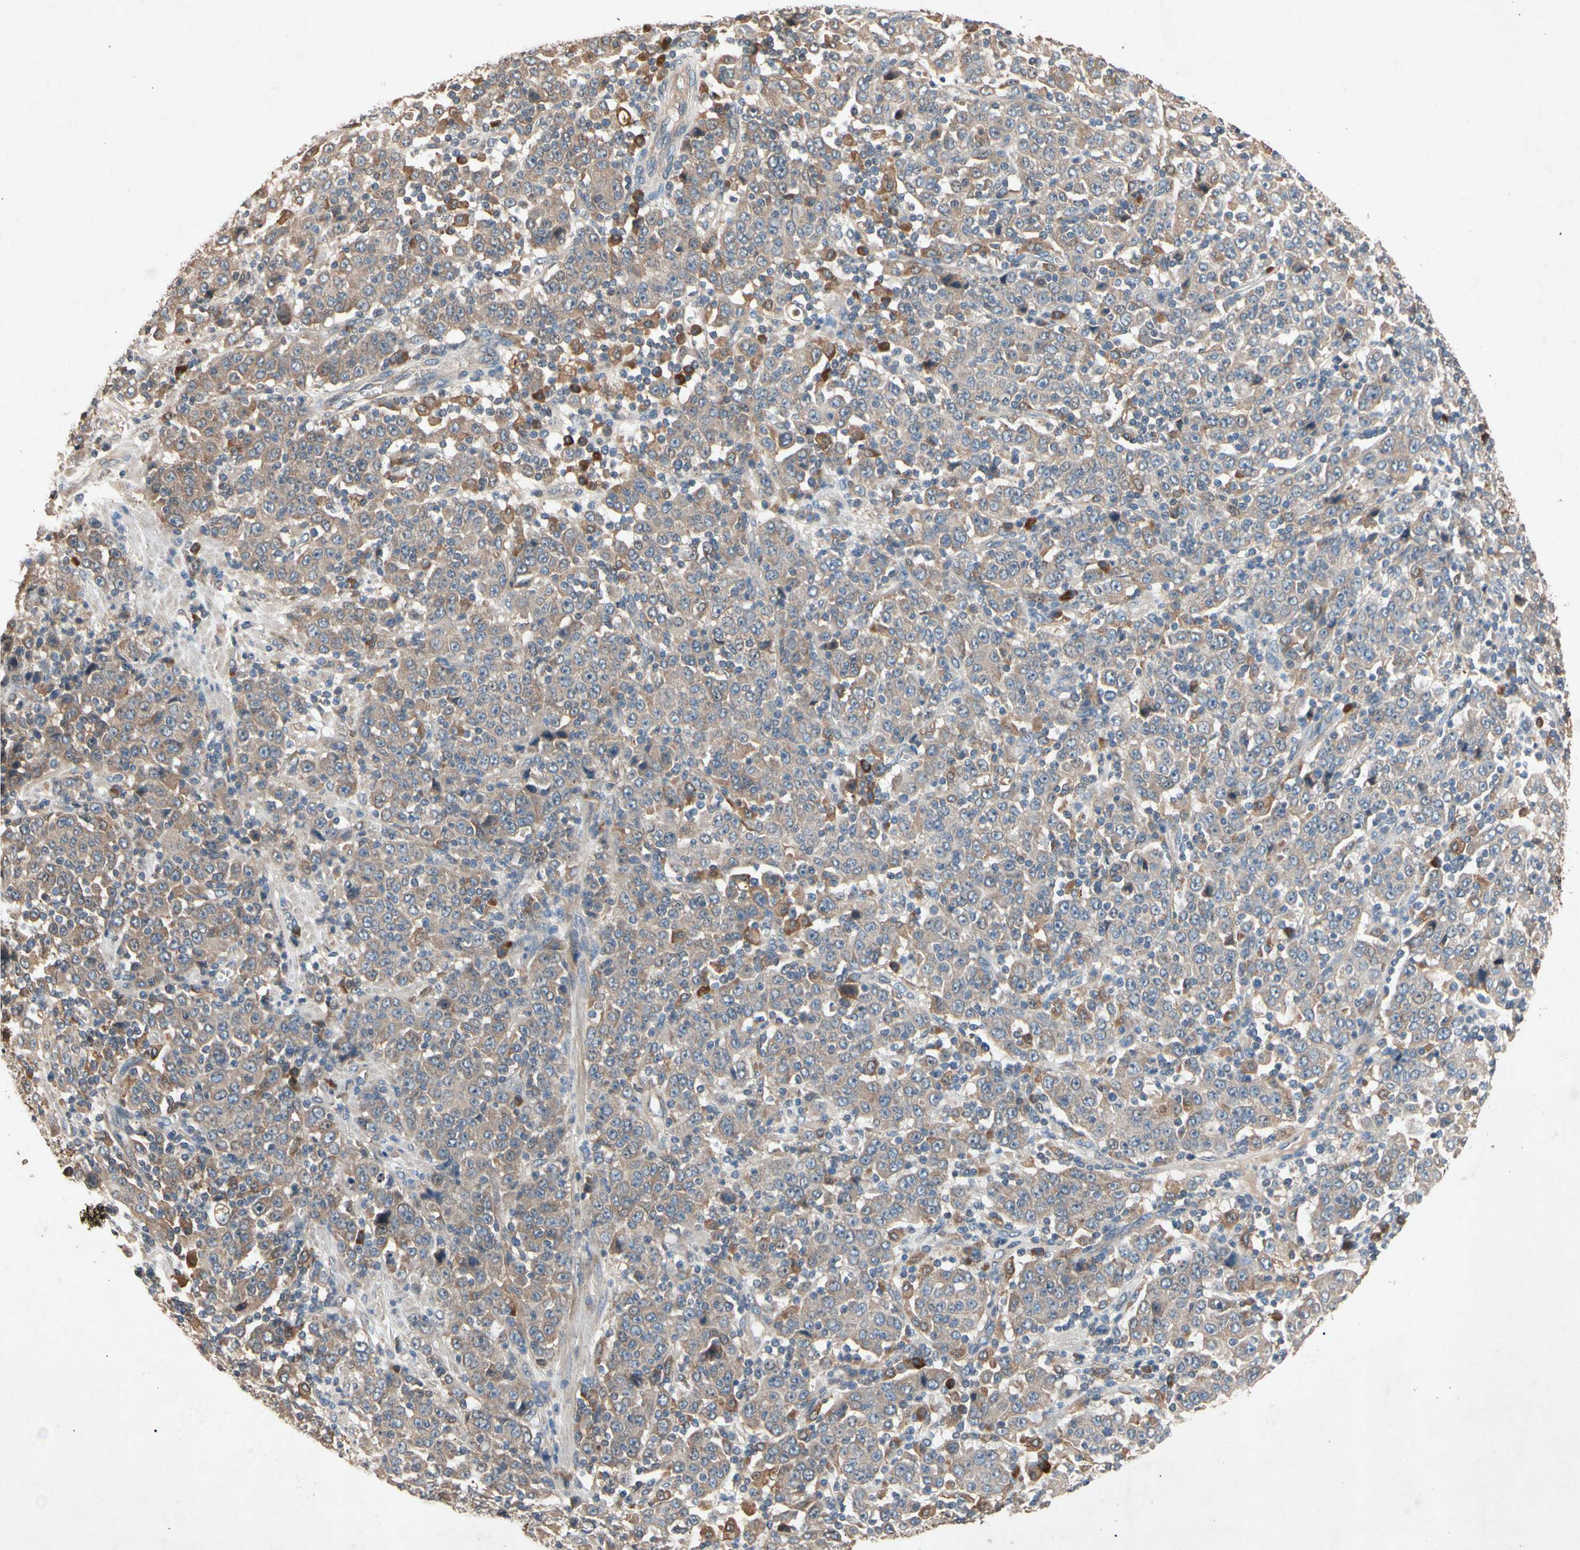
{"staining": {"intensity": "moderate", "quantity": ">75%", "location": "cytoplasmic/membranous"}, "tissue": "stomach cancer", "cell_type": "Tumor cells", "image_type": "cancer", "snomed": [{"axis": "morphology", "description": "Normal tissue, NOS"}, {"axis": "morphology", "description": "Adenocarcinoma, NOS"}, {"axis": "topography", "description": "Stomach, upper"}, {"axis": "topography", "description": "Stomach"}], "caption": "The photomicrograph exhibits a brown stain indicating the presence of a protein in the cytoplasmic/membranous of tumor cells in stomach cancer.", "gene": "PRDX4", "patient": {"sex": "male", "age": 59}}